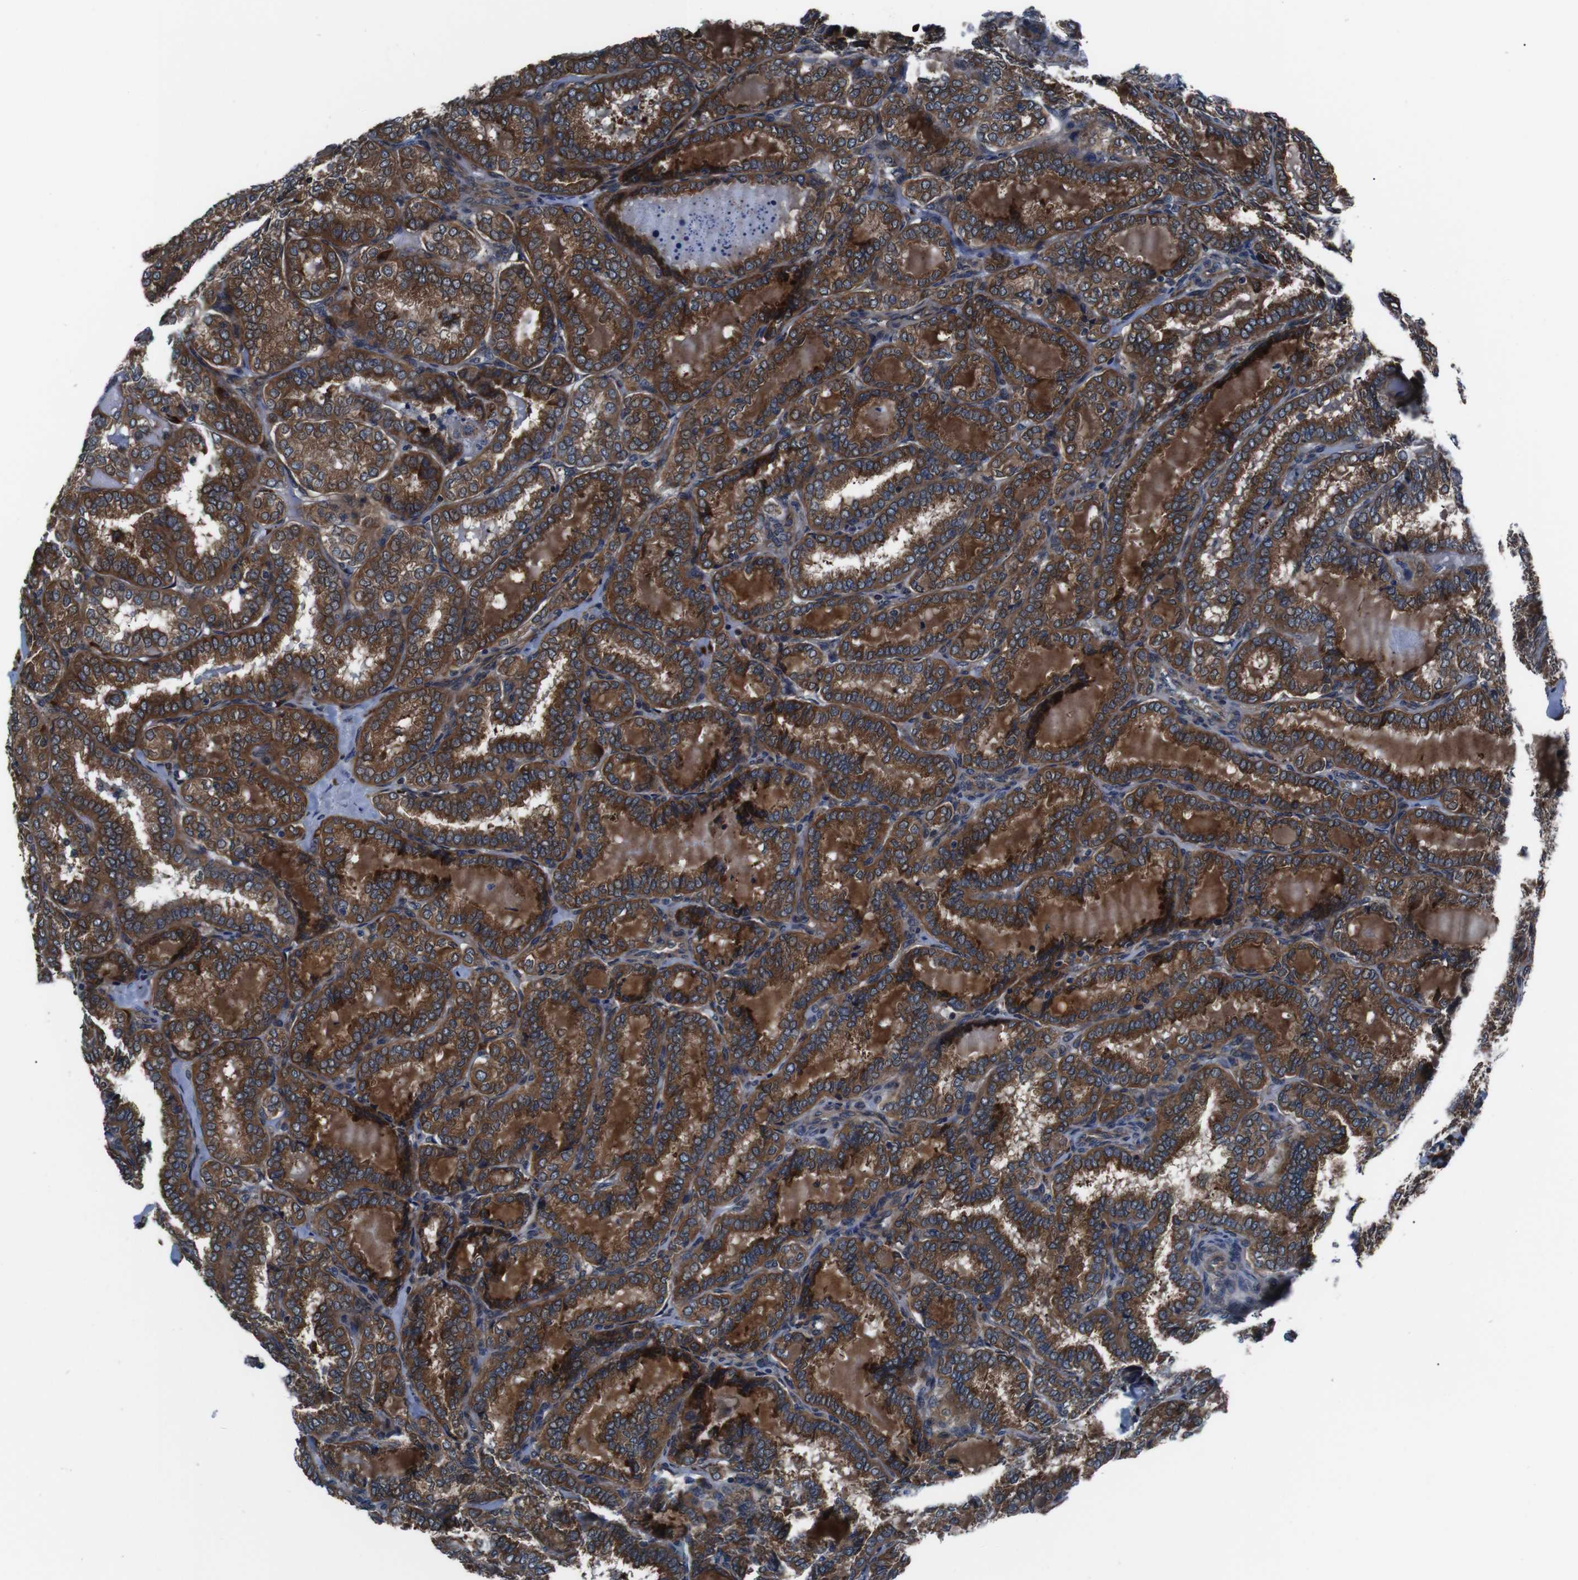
{"staining": {"intensity": "strong", "quantity": ">75%", "location": "cytoplasmic/membranous"}, "tissue": "thyroid cancer", "cell_type": "Tumor cells", "image_type": "cancer", "snomed": [{"axis": "morphology", "description": "Normal tissue, NOS"}, {"axis": "morphology", "description": "Papillary adenocarcinoma, NOS"}, {"axis": "topography", "description": "Thyroid gland"}], "caption": "A brown stain highlights strong cytoplasmic/membranous staining of a protein in human thyroid papillary adenocarcinoma tumor cells. (Stains: DAB in brown, nuclei in blue, Microscopy: brightfield microscopy at high magnification).", "gene": "EIF4A2", "patient": {"sex": "female", "age": 30}}